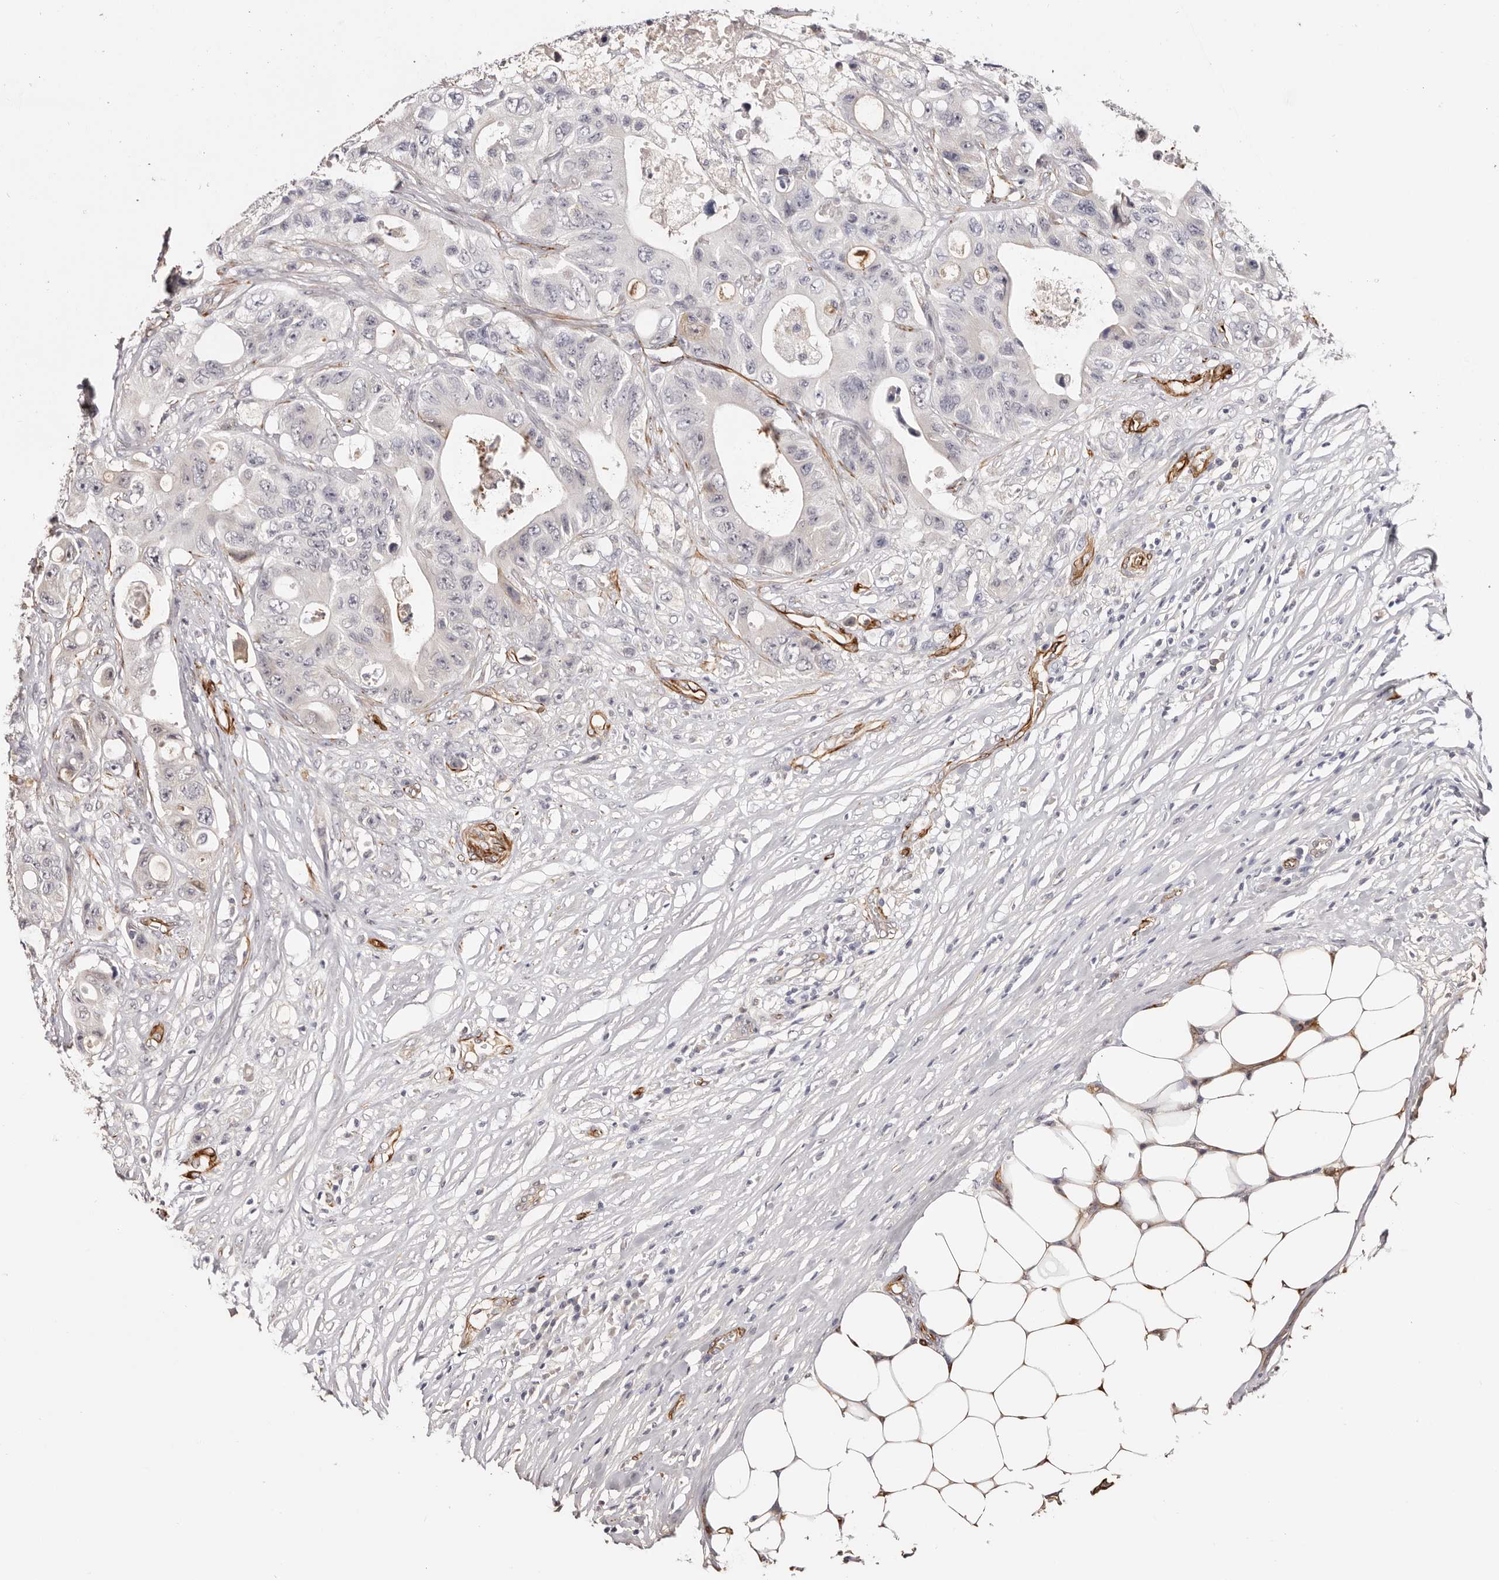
{"staining": {"intensity": "negative", "quantity": "none", "location": "none"}, "tissue": "colorectal cancer", "cell_type": "Tumor cells", "image_type": "cancer", "snomed": [{"axis": "morphology", "description": "Adenocarcinoma, NOS"}, {"axis": "topography", "description": "Colon"}], "caption": "Immunohistochemical staining of colorectal cancer displays no significant expression in tumor cells.", "gene": "ZNF557", "patient": {"sex": "female", "age": 46}}